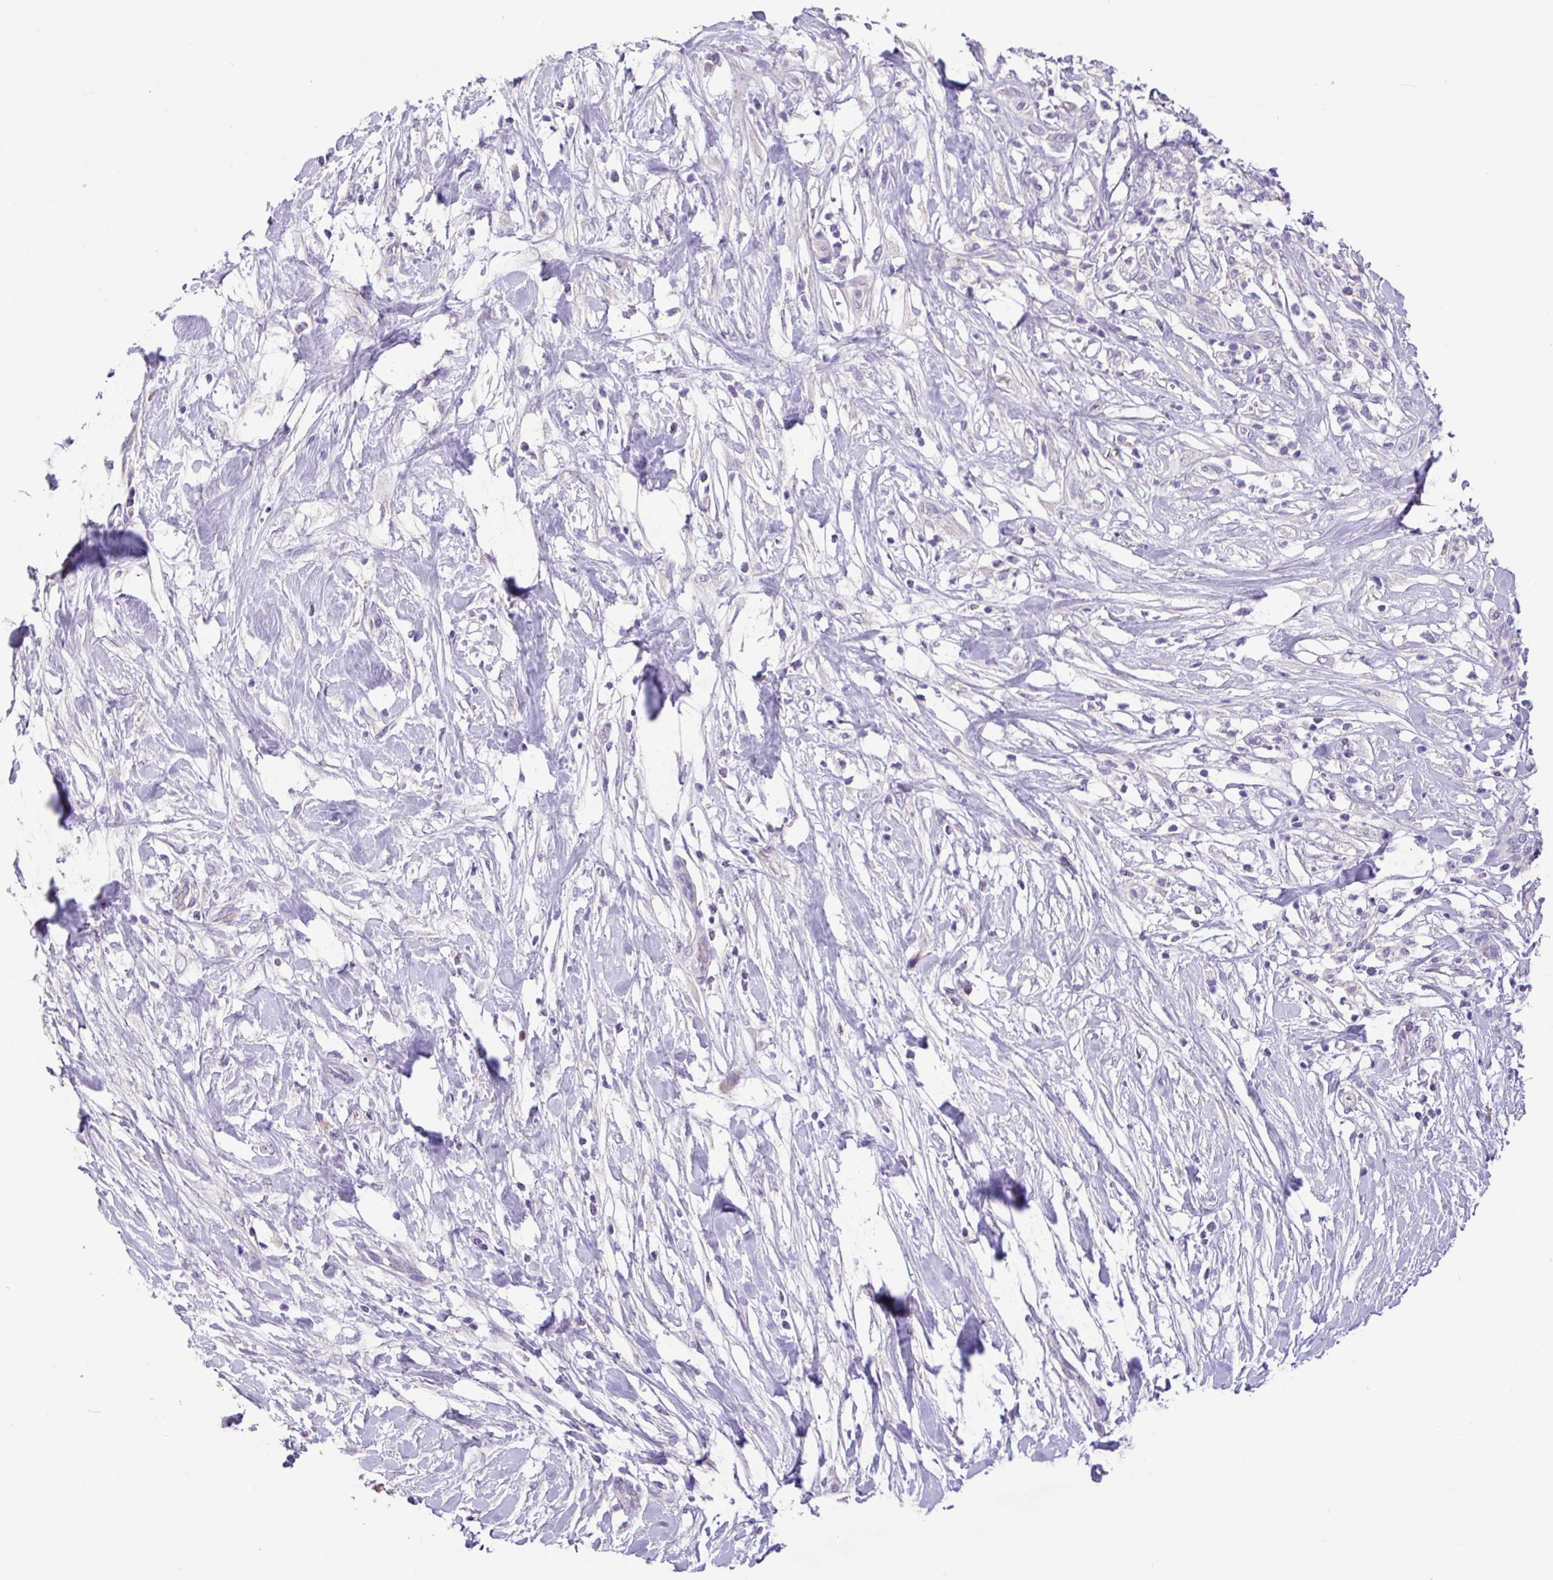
{"staining": {"intensity": "negative", "quantity": "none", "location": "none"}, "tissue": "pancreatic cancer", "cell_type": "Tumor cells", "image_type": "cancer", "snomed": [{"axis": "morphology", "description": "Adenocarcinoma, NOS"}, {"axis": "topography", "description": "Pancreas"}], "caption": "IHC histopathology image of neoplastic tissue: human adenocarcinoma (pancreatic) stained with DAB (3,3'-diaminobenzidine) reveals no significant protein staining in tumor cells.", "gene": "PAX8", "patient": {"sex": "female", "age": 72}}